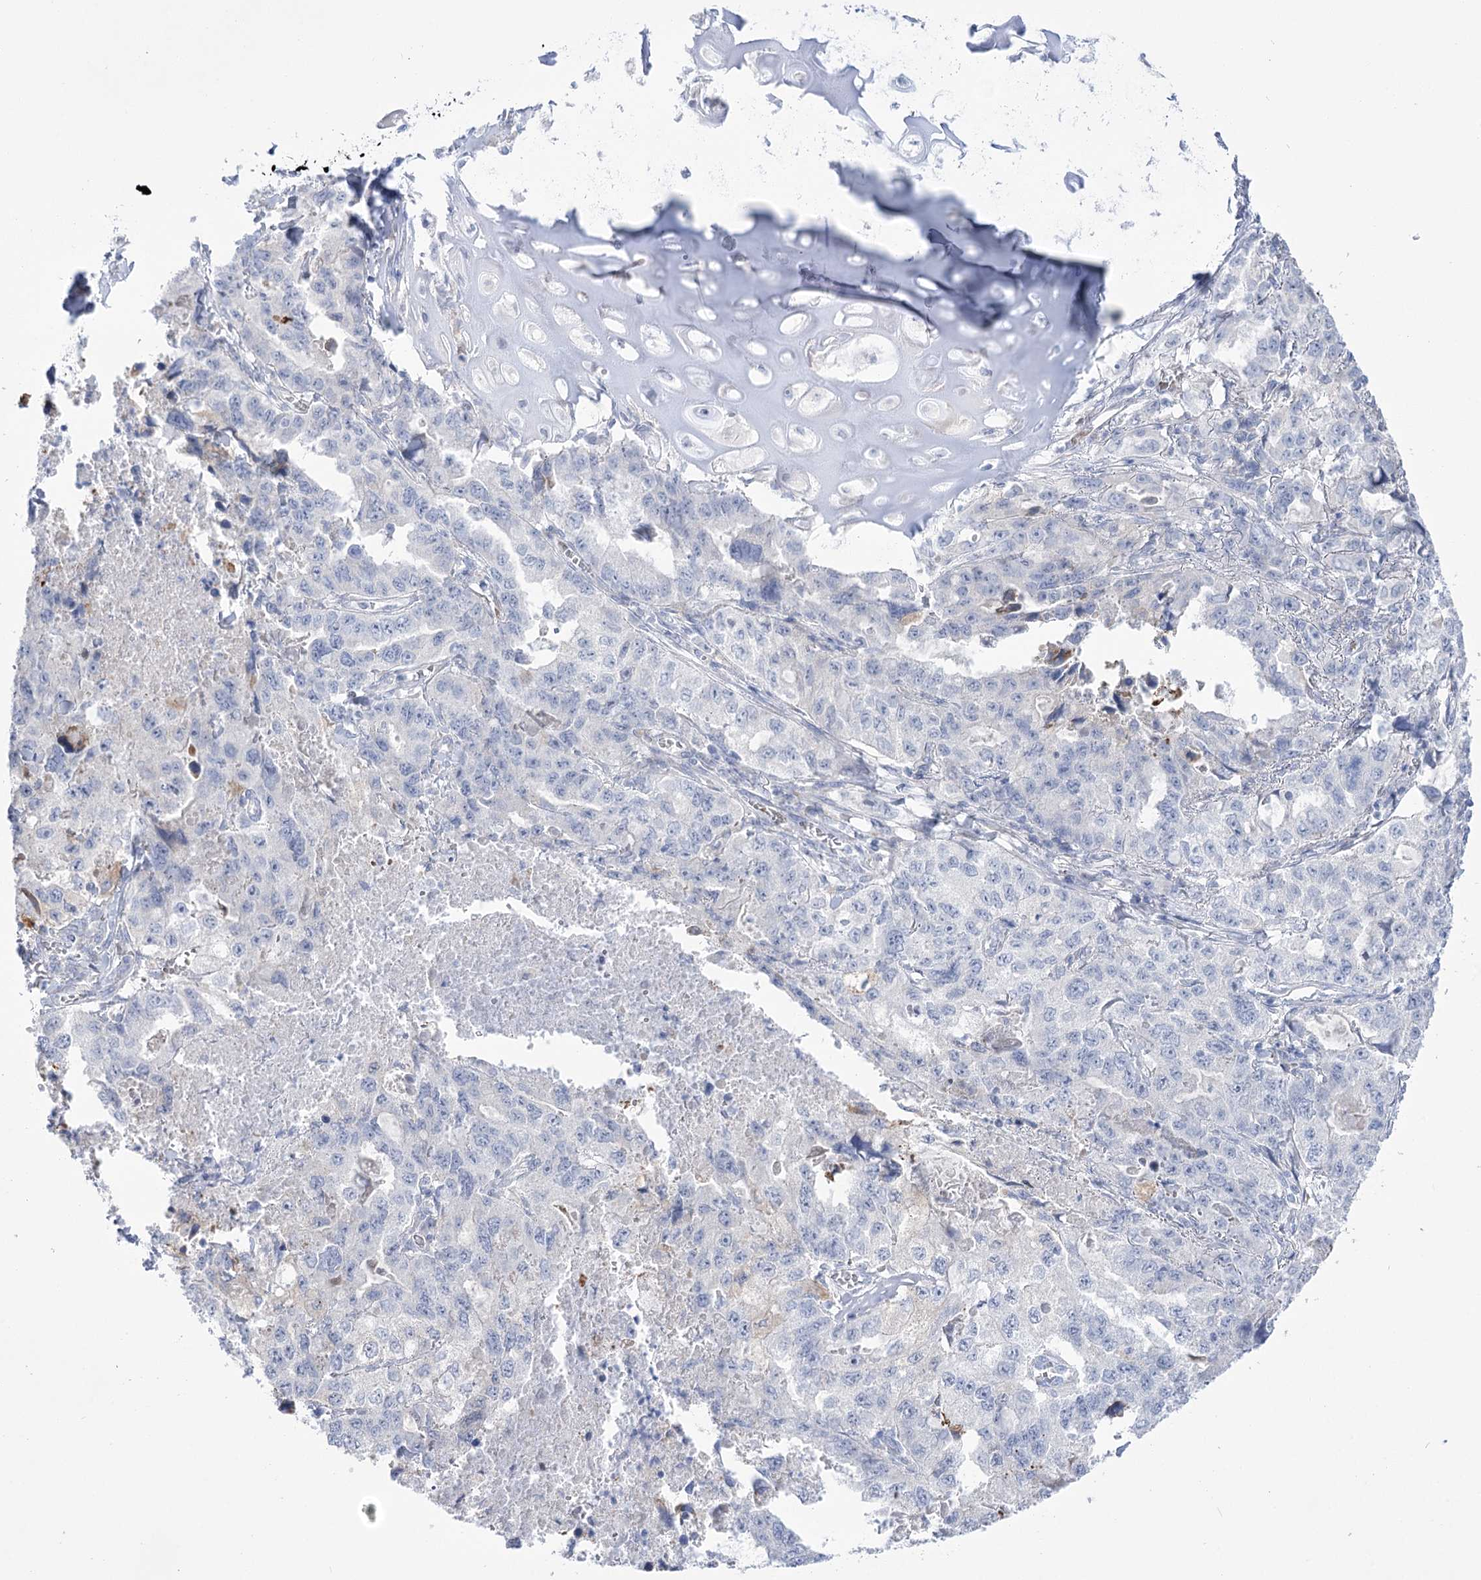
{"staining": {"intensity": "negative", "quantity": "none", "location": "none"}, "tissue": "lung cancer", "cell_type": "Tumor cells", "image_type": "cancer", "snomed": [{"axis": "morphology", "description": "Adenocarcinoma, NOS"}, {"axis": "topography", "description": "Lung"}], "caption": "Immunohistochemistry photomicrograph of lung cancer (adenocarcinoma) stained for a protein (brown), which demonstrates no staining in tumor cells.", "gene": "SIAE", "patient": {"sex": "female", "age": 51}}